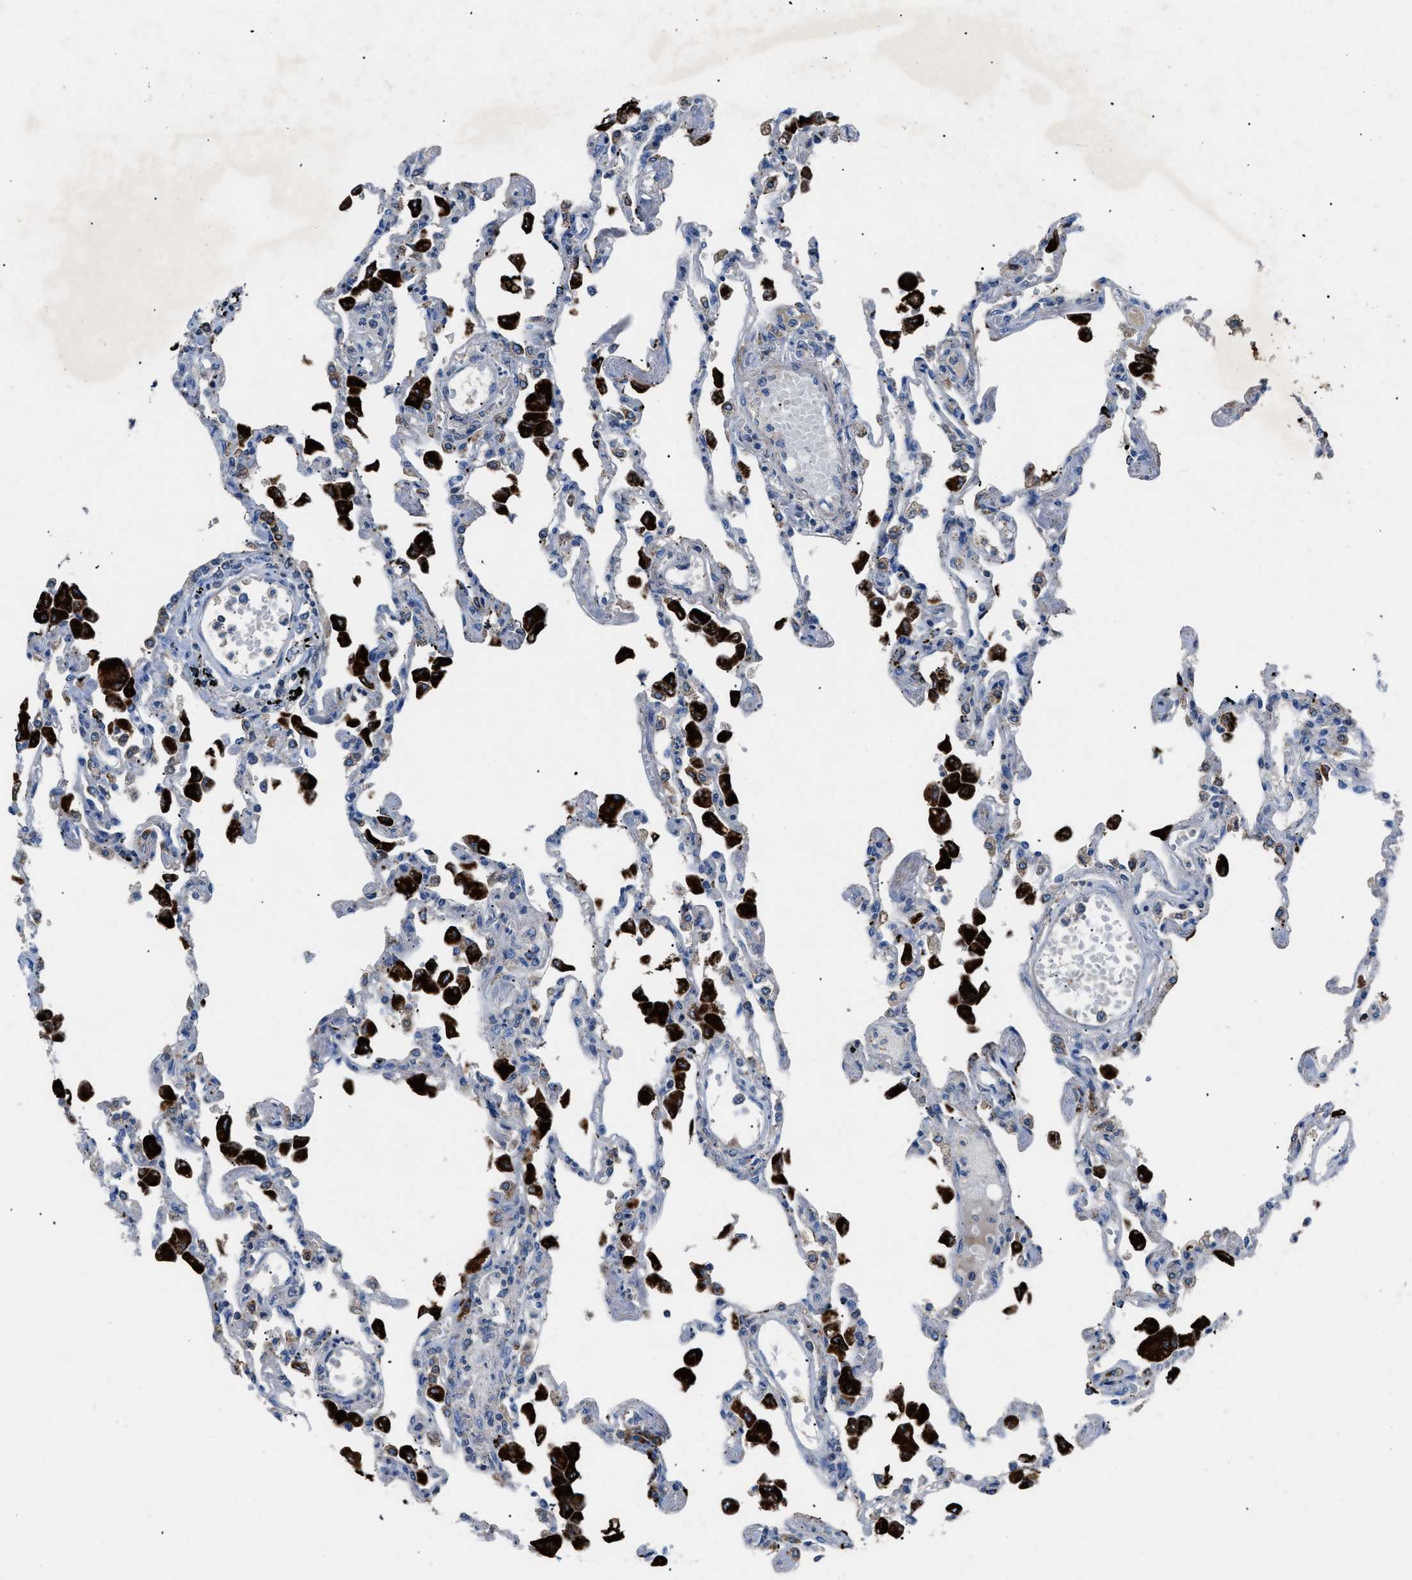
{"staining": {"intensity": "moderate", "quantity": "<25%", "location": "cytoplasmic/membranous"}, "tissue": "lung", "cell_type": "Alveolar cells", "image_type": "normal", "snomed": [{"axis": "morphology", "description": "Normal tissue, NOS"}, {"axis": "topography", "description": "Bronchus"}, {"axis": "topography", "description": "Lung"}], "caption": "Protein expression by immunohistochemistry (IHC) displays moderate cytoplasmic/membranous expression in about <25% of alveolar cells in unremarkable lung. (brown staining indicates protein expression, while blue staining denotes nuclei).", "gene": "SGCZ", "patient": {"sex": "female", "age": 49}}